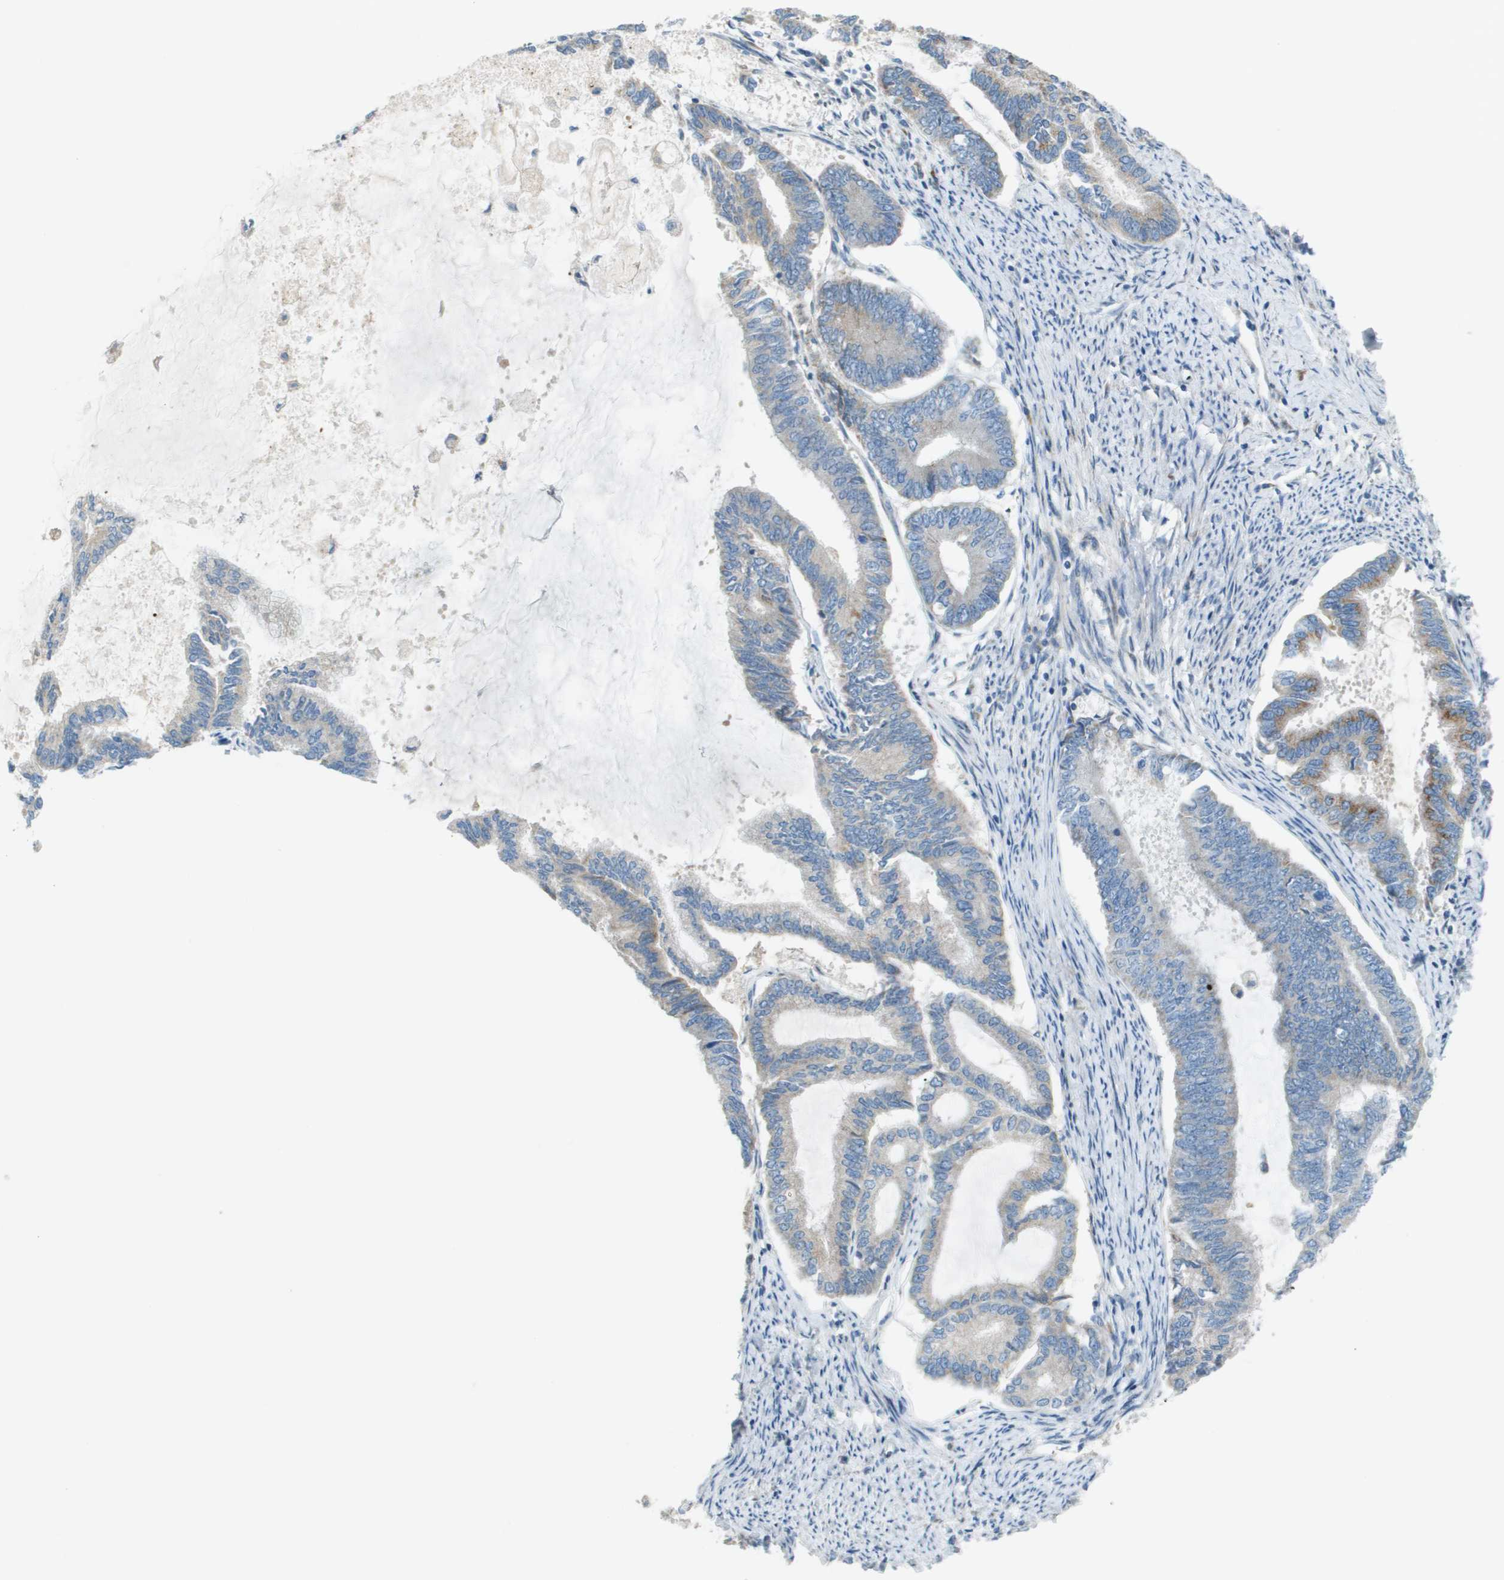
{"staining": {"intensity": "moderate", "quantity": "<25%", "location": "cytoplasmic/membranous"}, "tissue": "endometrial cancer", "cell_type": "Tumor cells", "image_type": "cancer", "snomed": [{"axis": "morphology", "description": "Adenocarcinoma, NOS"}, {"axis": "topography", "description": "Endometrium"}], "caption": "Immunohistochemistry (IHC) (DAB (3,3'-diaminobenzidine)) staining of human endometrial cancer shows moderate cytoplasmic/membranous protein expression in about <25% of tumor cells. The protein is stained brown, and the nuclei are stained in blue (DAB IHC with brightfield microscopy, high magnification).", "gene": "GALNT6", "patient": {"sex": "female", "age": 86}}